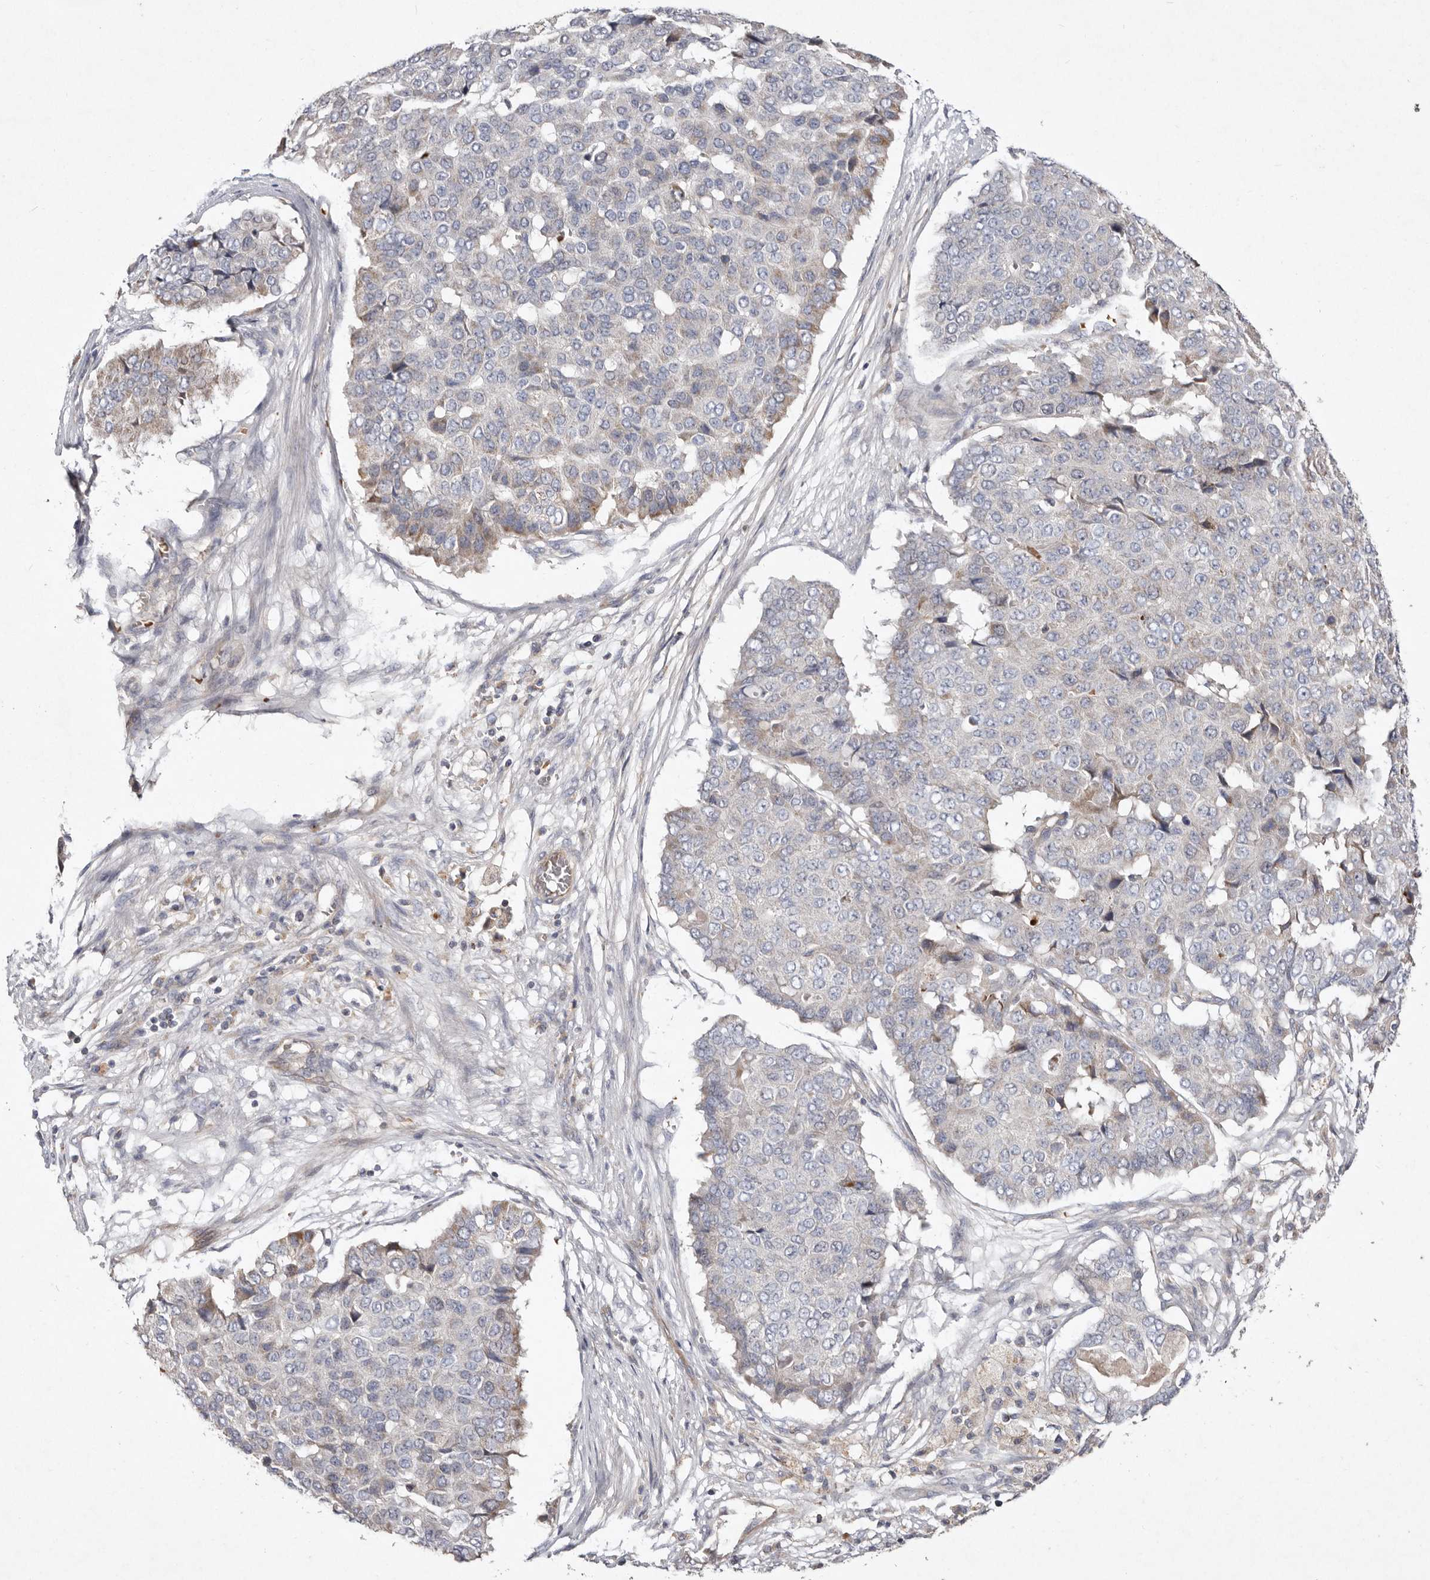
{"staining": {"intensity": "weak", "quantity": "<25%", "location": "cytoplasmic/membranous"}, "tissue": "pancreatic cancer", "cell_type": "Tumor cells", "image_type": "cancer", "snomed": [{"axis": "morphology", "description": "Adenocarcinoma, NOS"}, {"axis": "topography", "description": "Pancreas"}], "caption": "Protein analysis of adenocarcinoma (pancreatic) exhibits no significant positivity in tumor cells.", "gene": "SLC25A20", "patient": {"sex": "male", "age": 50}}